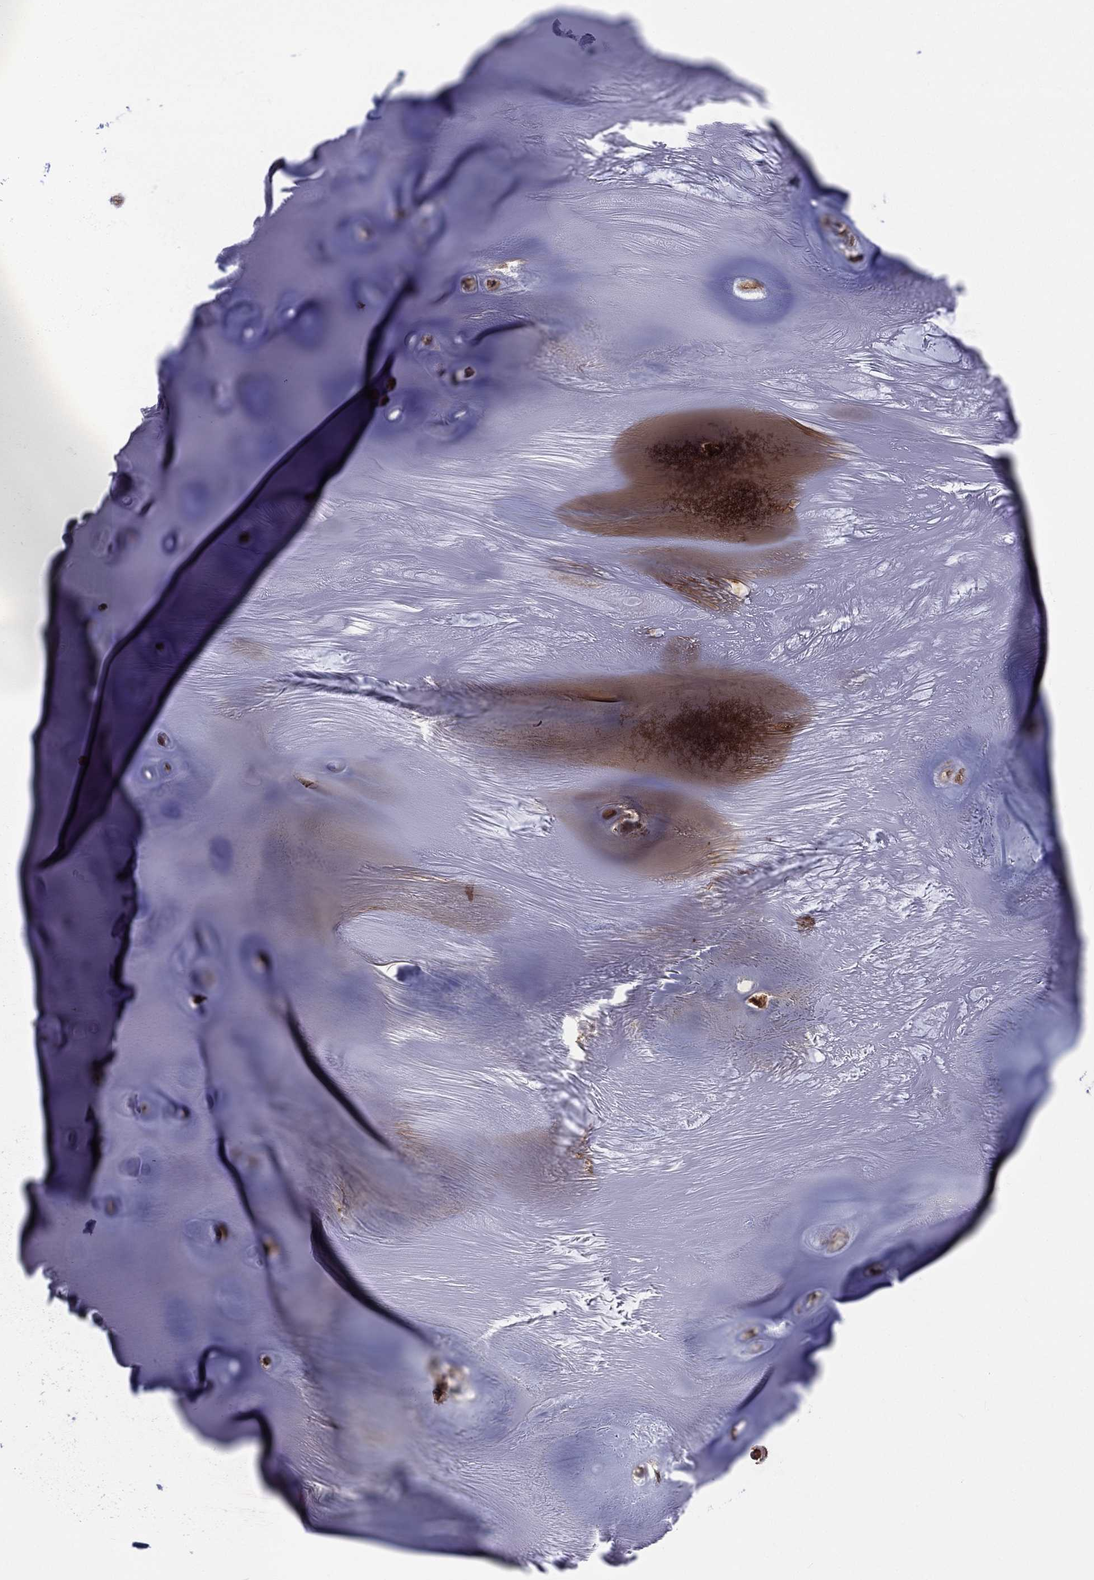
{"staining": {"intensity": "negative", "quantity": "none", "location": "none"}, "tissue": "adipose tissue", "cell_type": "Adipocytes", "image_type": "normal", "snomed": [{"axis": "morphology", "description": "Normal tissue, NOS"}, {"axis": "topography", "description": "Cartilage tissue"}], "caption": "Immunohistochemistry (IHC) photomicrograph of unremarkable human adipose tissue stained for a protein (brown), which exhibits no positivity in adipocytes. (Brightfield microscopy of DAB (3,3'-diaminobenzidine) immunohistochemistry (IHC) at high magnification).", "gene": "TBC1D2", "patient": {"sex": "male", "age": 81}}